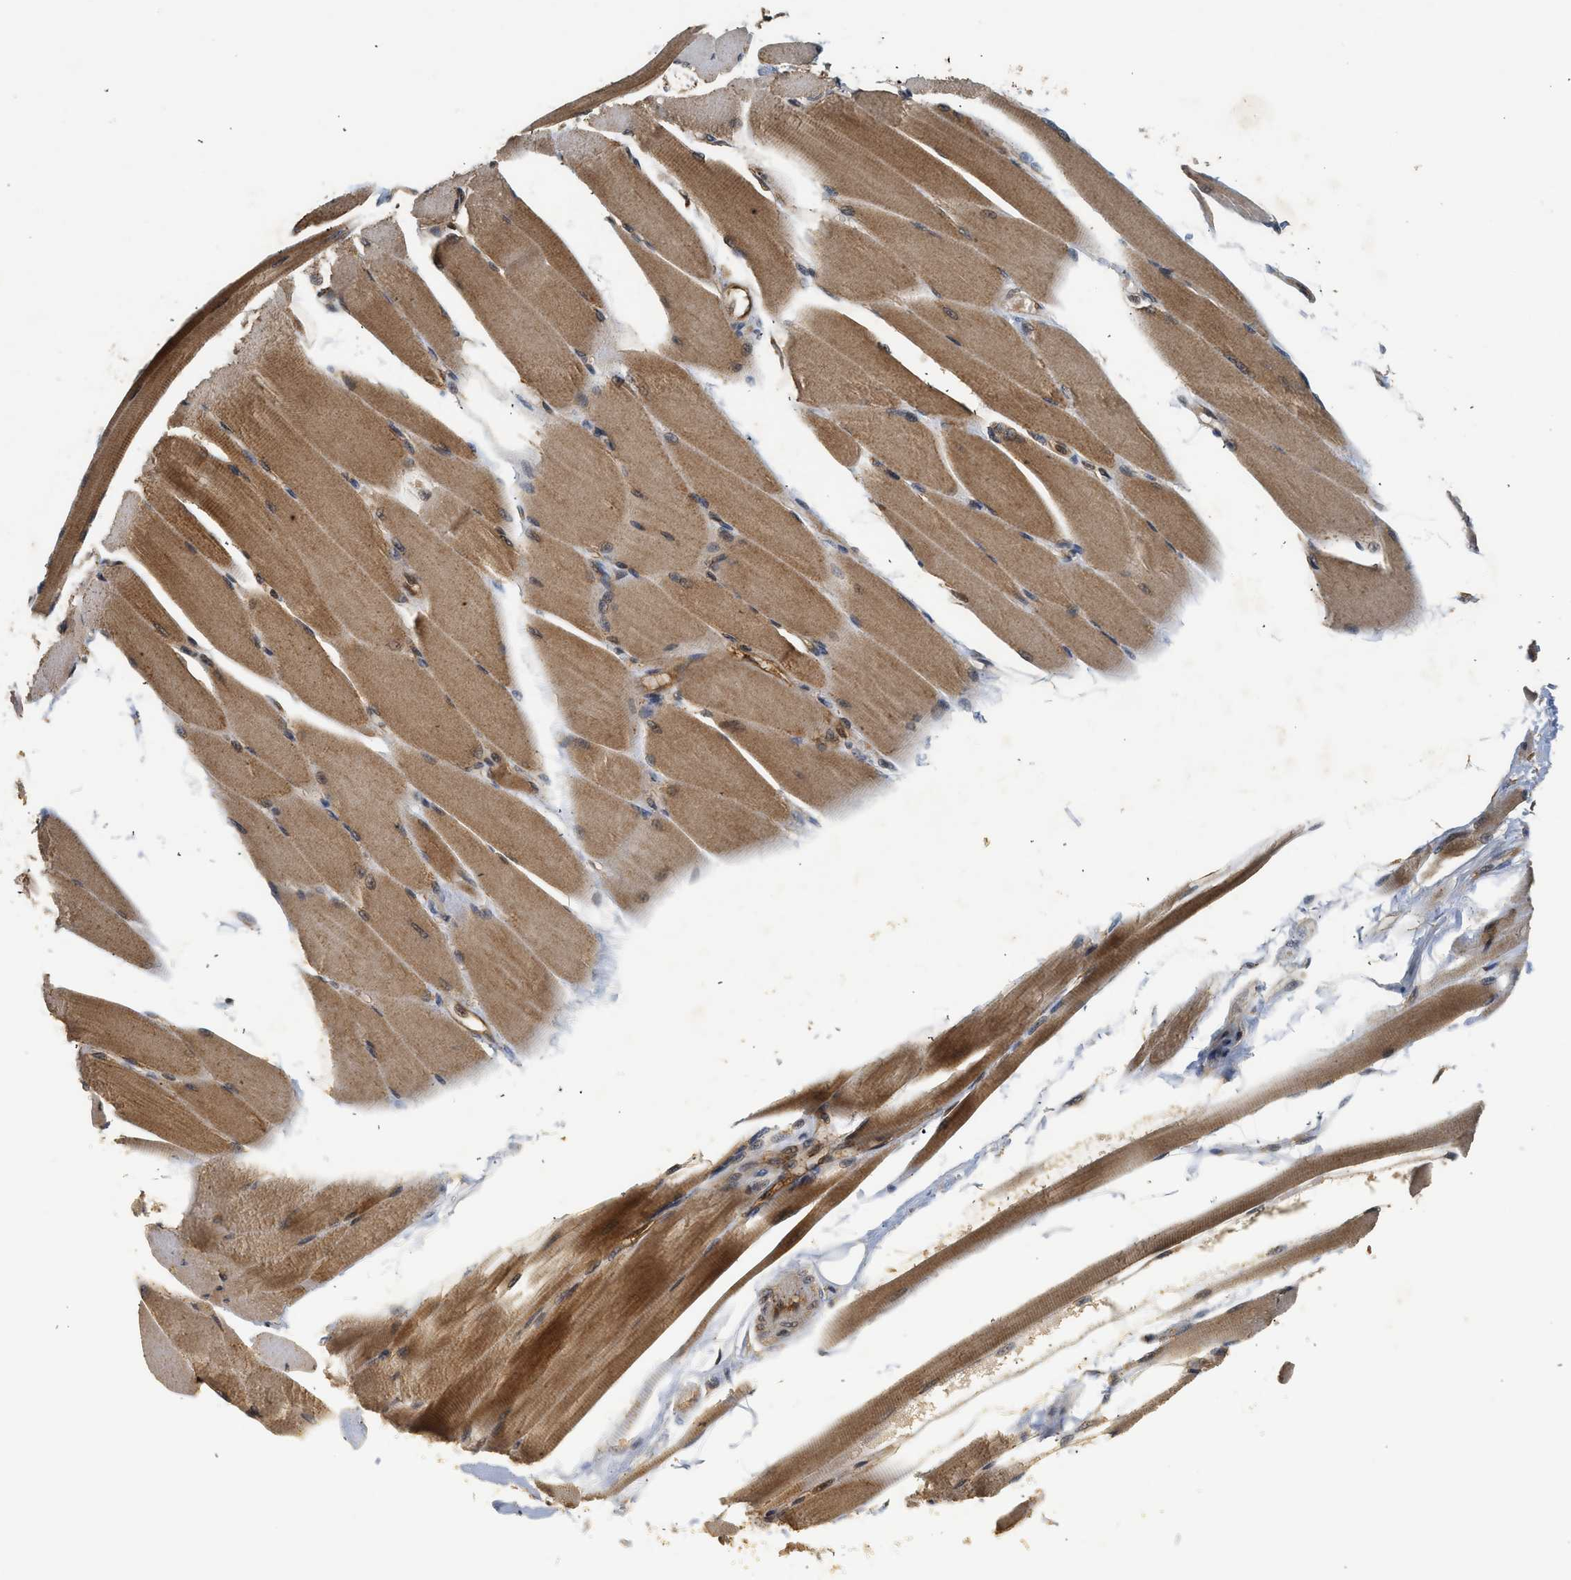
{"staining": {"intensity": "moderate", "quantity": "25%-75%", "location": "cytoplasmic/membranous"}, "tissue": "skeletal muscle", "cell_type": "Myocytes", "image_type": "normal", "snomed": [{"axis": "morphology", "description": "Normal tissue, NOS"}, {"axis": "topography", "description": "Skeletal muscle"}, {"axis": "topography", "description": "Peripheral nerve tissue"}], "caption": "Myocytes reveal moderate cytoplasmic/membranous staining in approximately 25%-75% of cells in normal skeletal muscle. (Stains: DAB in brown, nuclei in blue, Microscopy: brightfield microscopy at high magnification).", "gene": "OXSR1", "patient": {"sex": "female", "age": 84}}